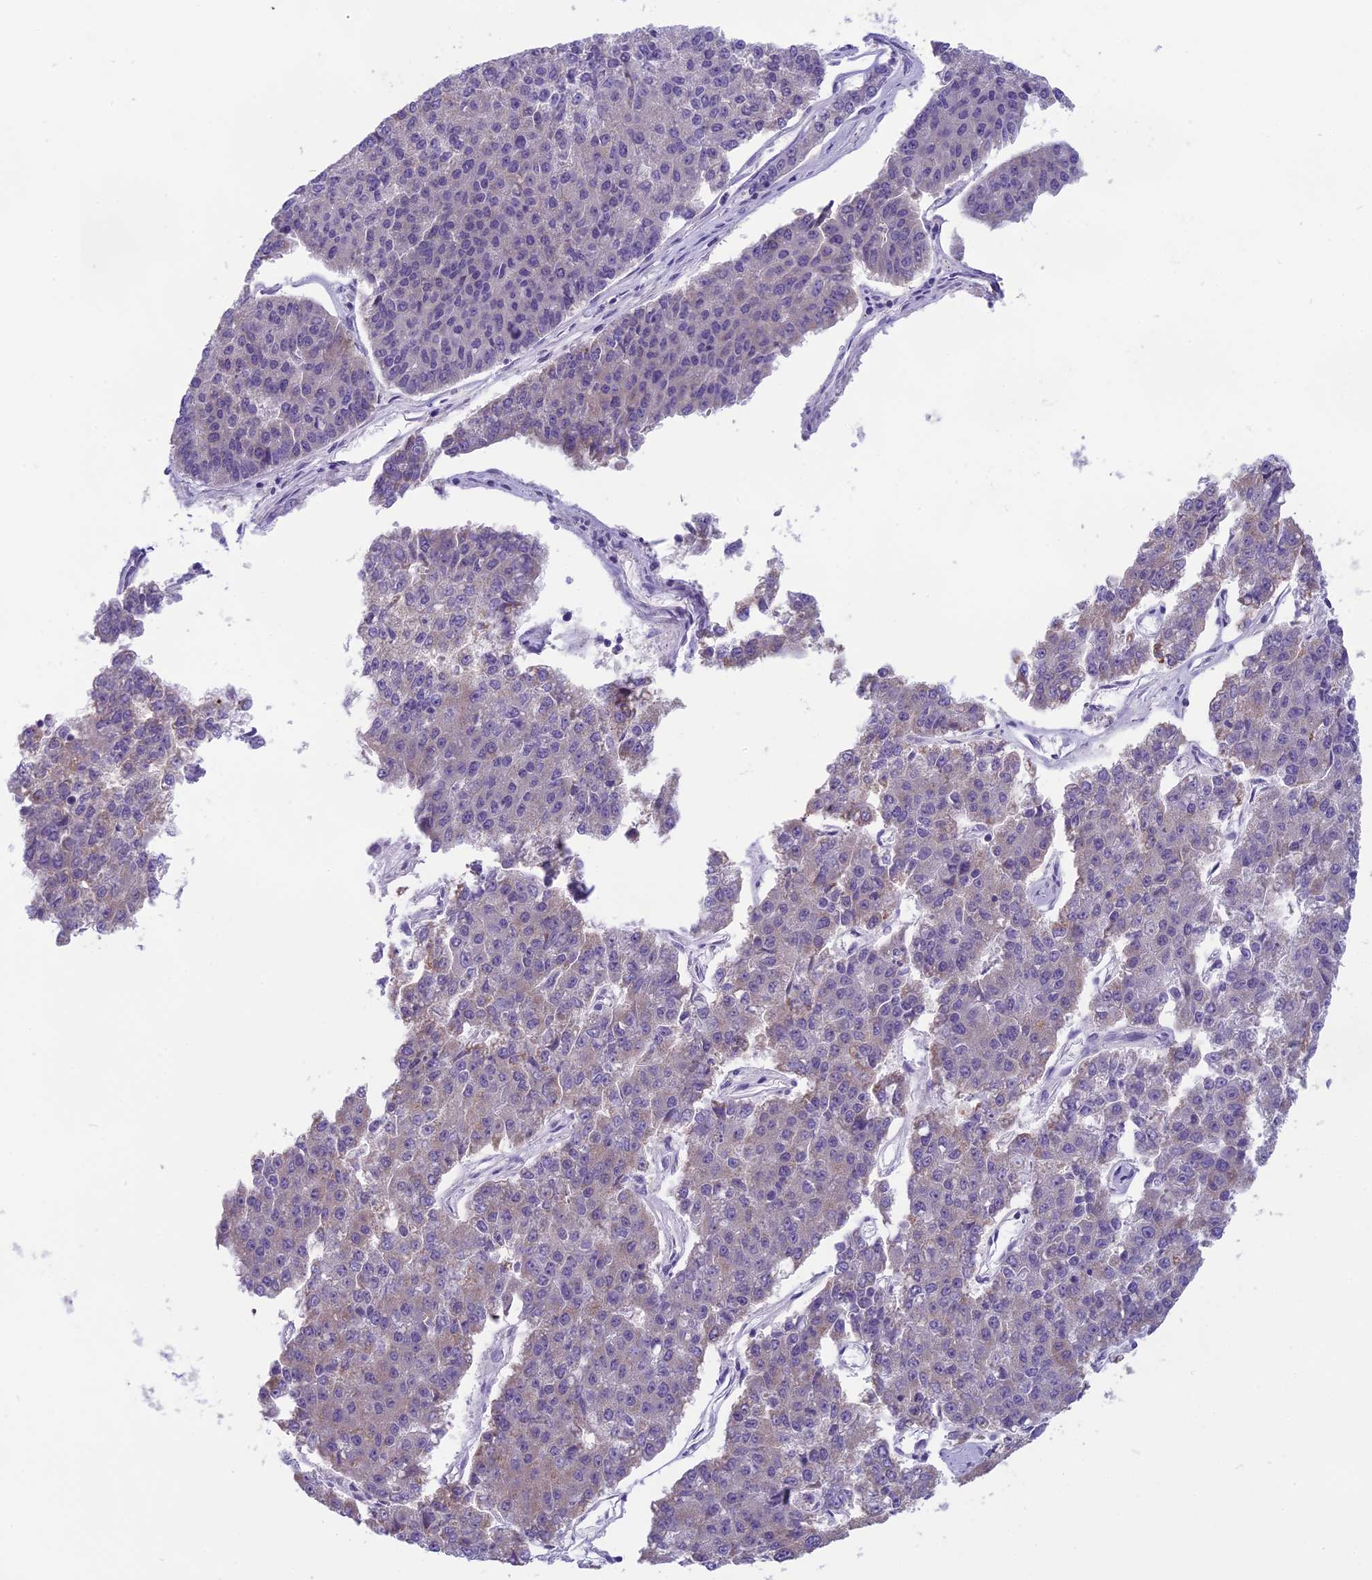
{"staining": {"intensity": "weak", "quantity": "<25%", "location": "cytoplasmic/membranous"}, "tissue": "pancreatic cancer", "cell_type": "Tumor cells", "image_type": "cancer", "snomed": [{"axis": "morphology", "description": "Adenocarcinoma, NOS"}, {"axis": "topography", "description": "Pancreas"}], "caption": "Pancreatic cancer stained for a protein using immunohistochemistry exhibits no positivity tumor cells.", "gene": "ARHGEF37", "patient": {"sex": "male", "age": 50}}